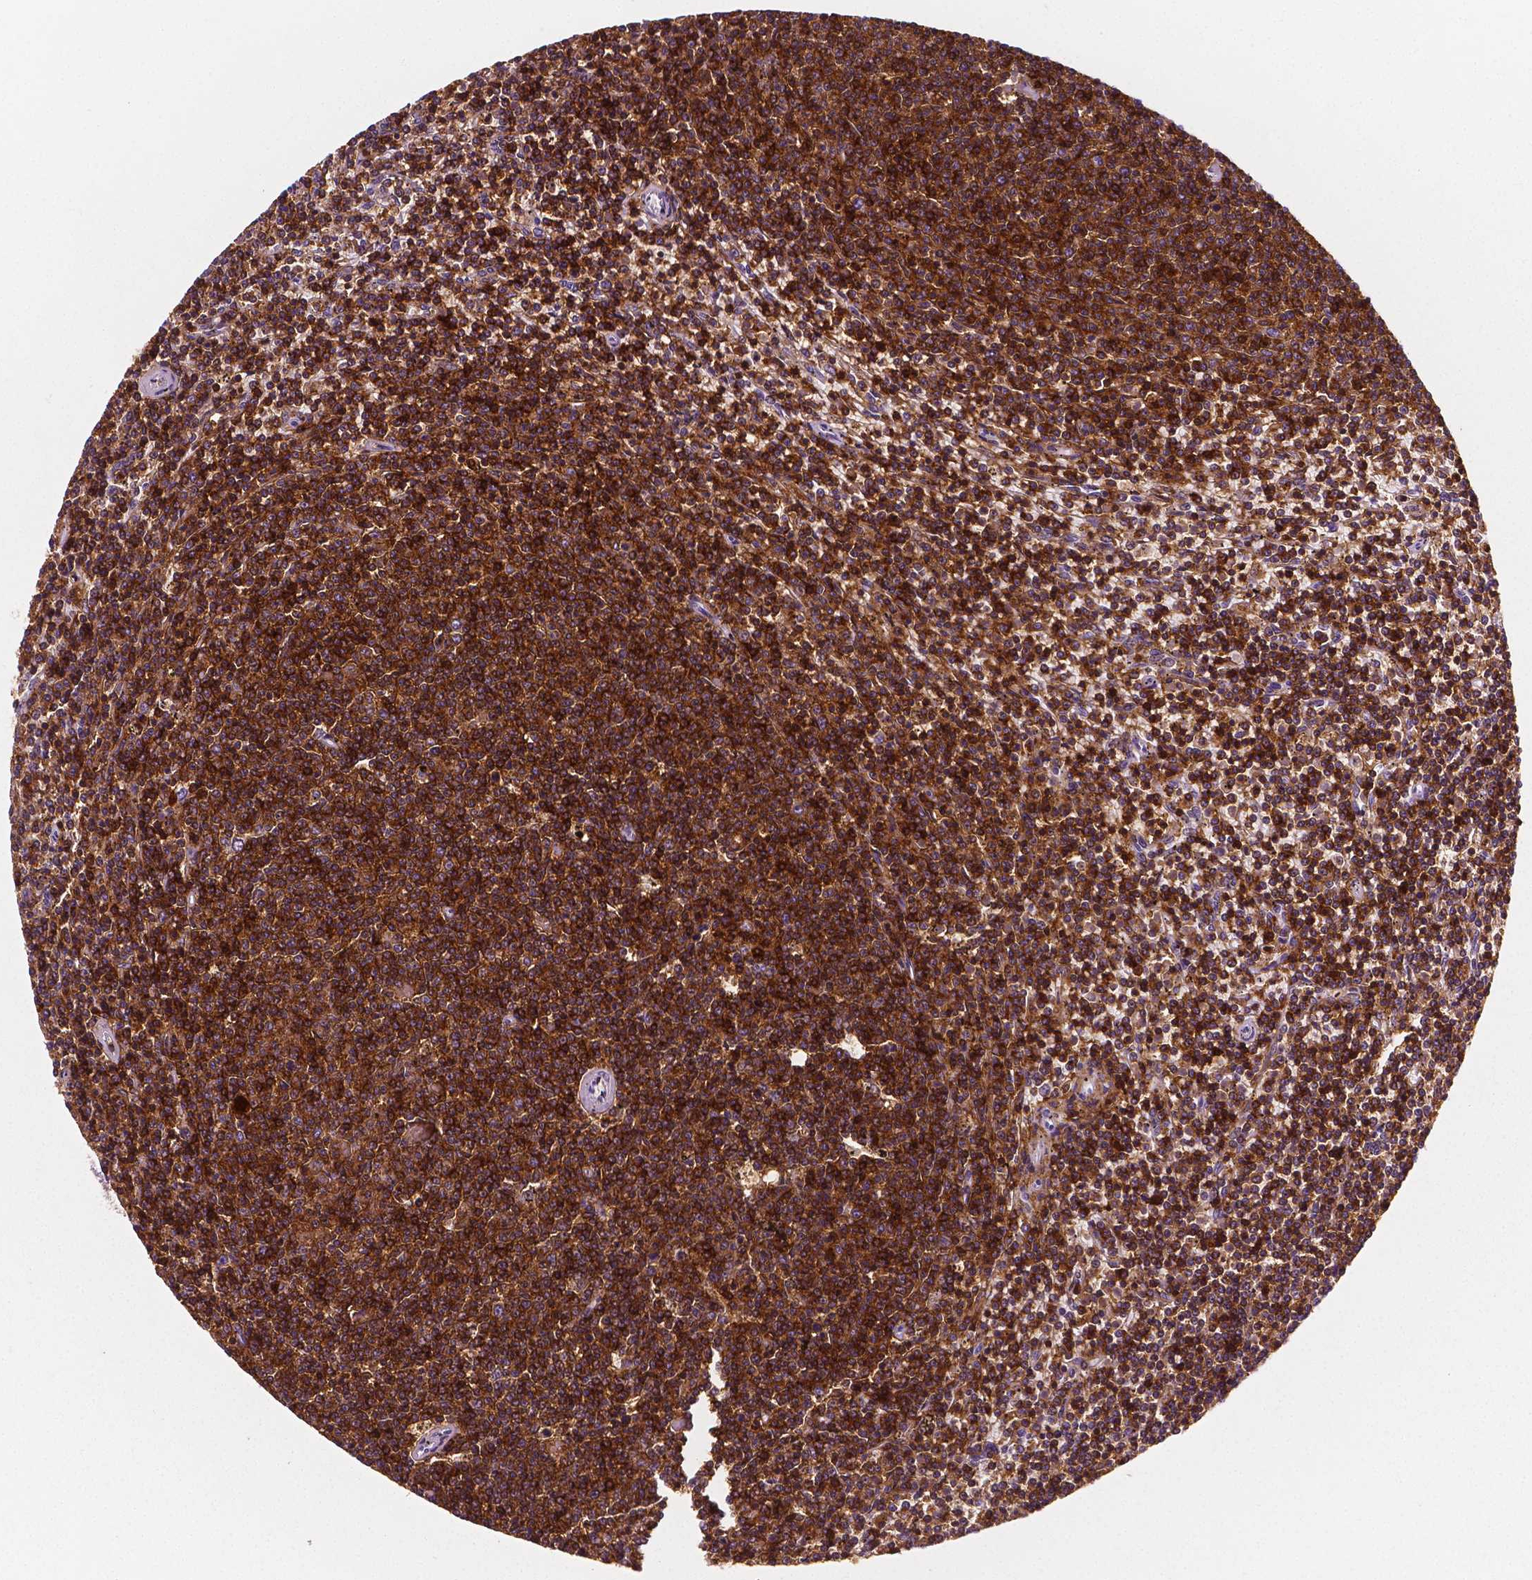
{"staining": {"intensity": "strong", "quantity": ">75%", "location": "cytoplasmic/membranous"}, "tissue": "lymphoma", "cell_type": "Tumor cells", "image_type": "cancer", "snomed": [{"axis": "morphology", "description": "Malignant lymphoma, non-Hodgkin's type, Low grade"}, {"axis": "topography", "description": "Spleen"}], "caption": "This image displays immunohistochemistry (IHC) staining of low-grade malignant lymphoma, non-Hodgkin's type, with high strong cytoplasmic/membranous staining in about >75% of tumor cells.", "gene": "PTPRC", "patient": {"sex": "female", "age": 50}}